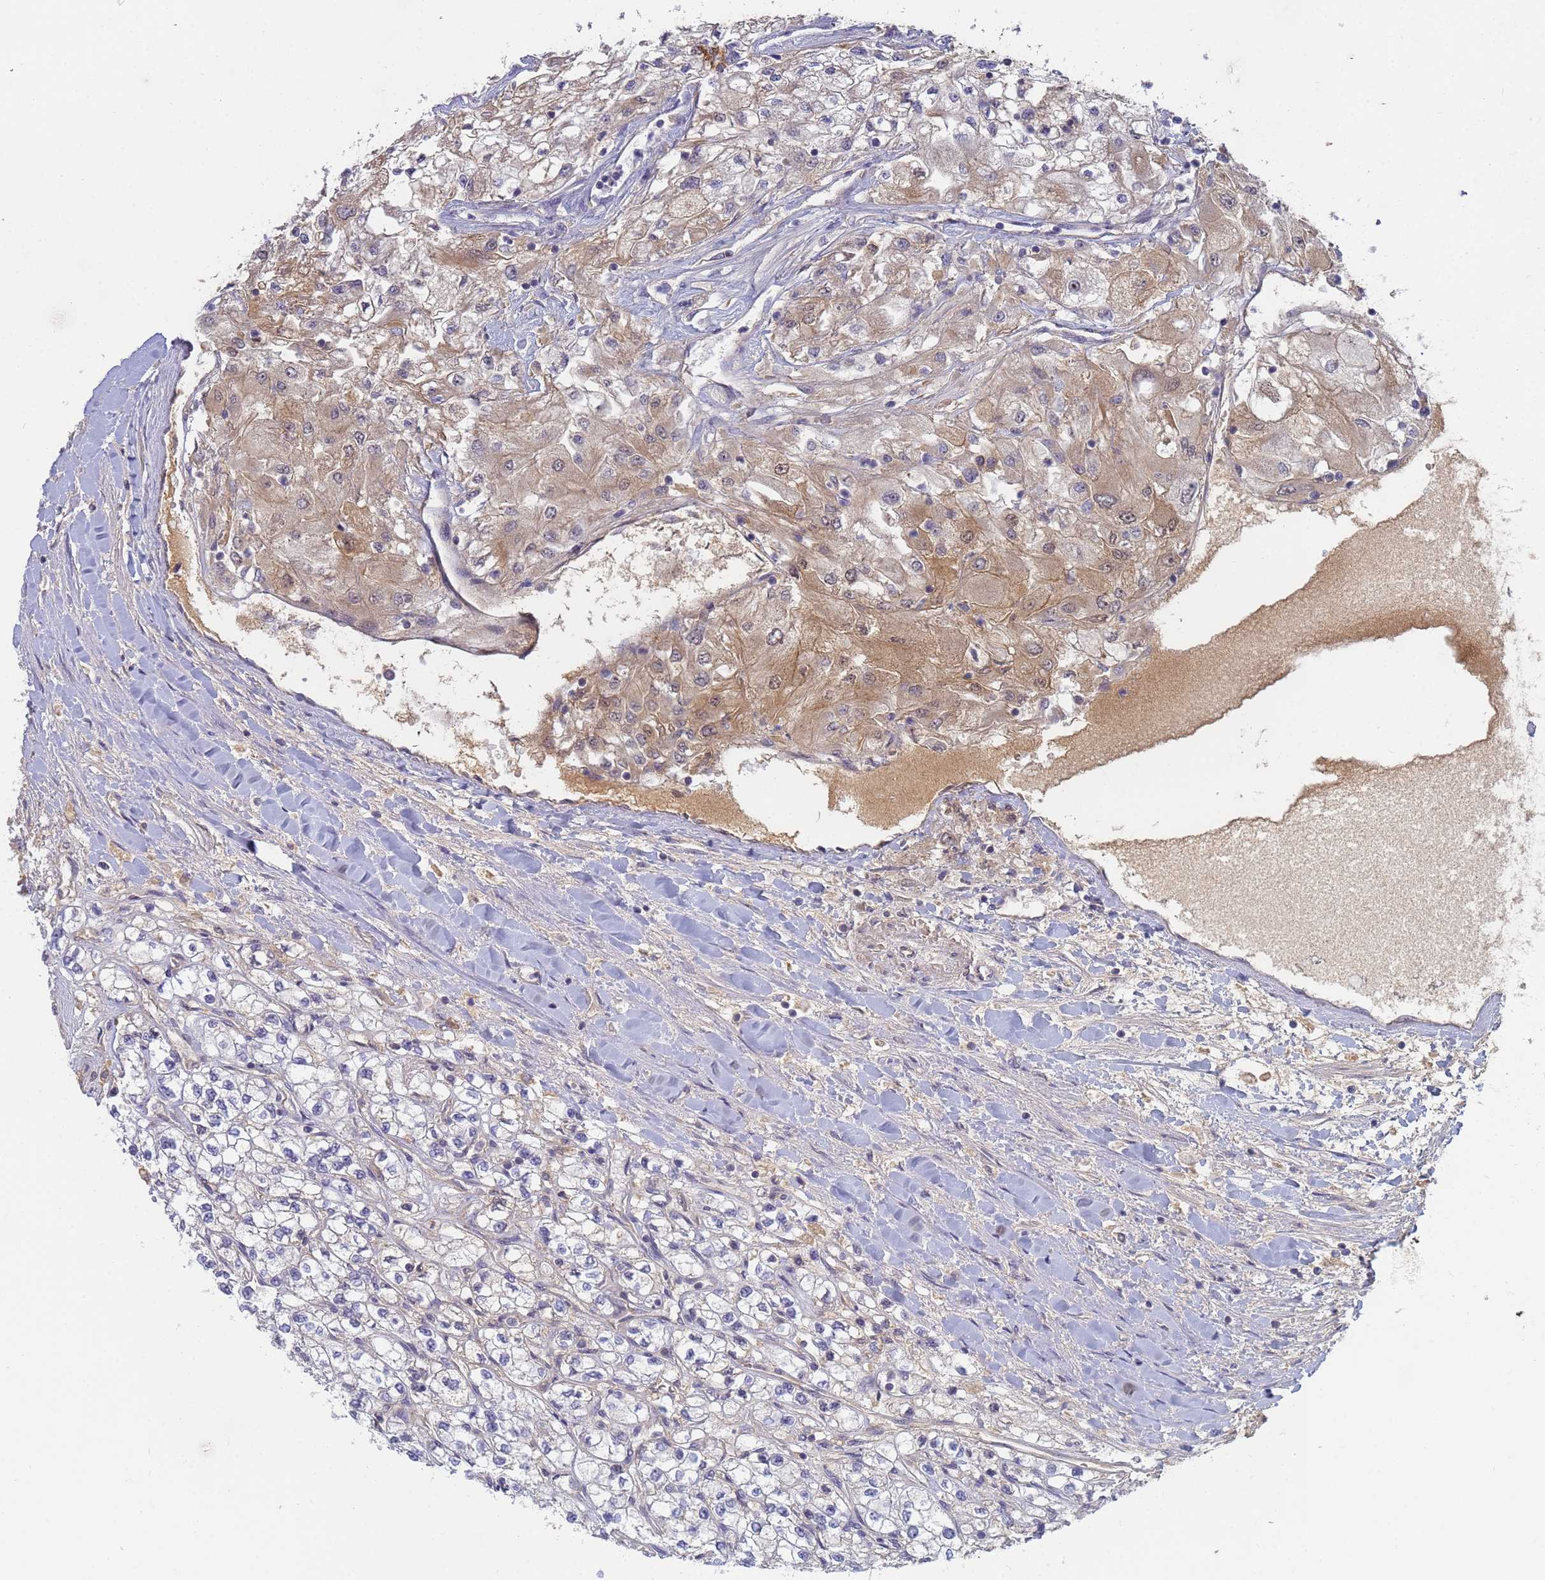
{"staining": {"intensity": "moderate", "quantity": "<25%", "location": "cytoplasmic/membranous"}, "tissue": "renal cancer", "cell_type": "Tumor cells", "image_type": "cancer", "snomed": [{"axis": "morphology", "description": "Adenocarcinoma, NOS"}, {"axis": "topography", "description": "Kidney"}], "caption": "High-power microscopy captured an IHC micrograph of renal cancer (adenocarcinoma), revealing moderate cytoplasmic/membranous positivity in approximately <25% of tumor cells. The staining was performed using DAB, with brown indicating positive protein expression. Nuclei are stained blue with hematoxylin.", "gene": "SHARPIN", "patient": {"sex": "male", "age": 80}}